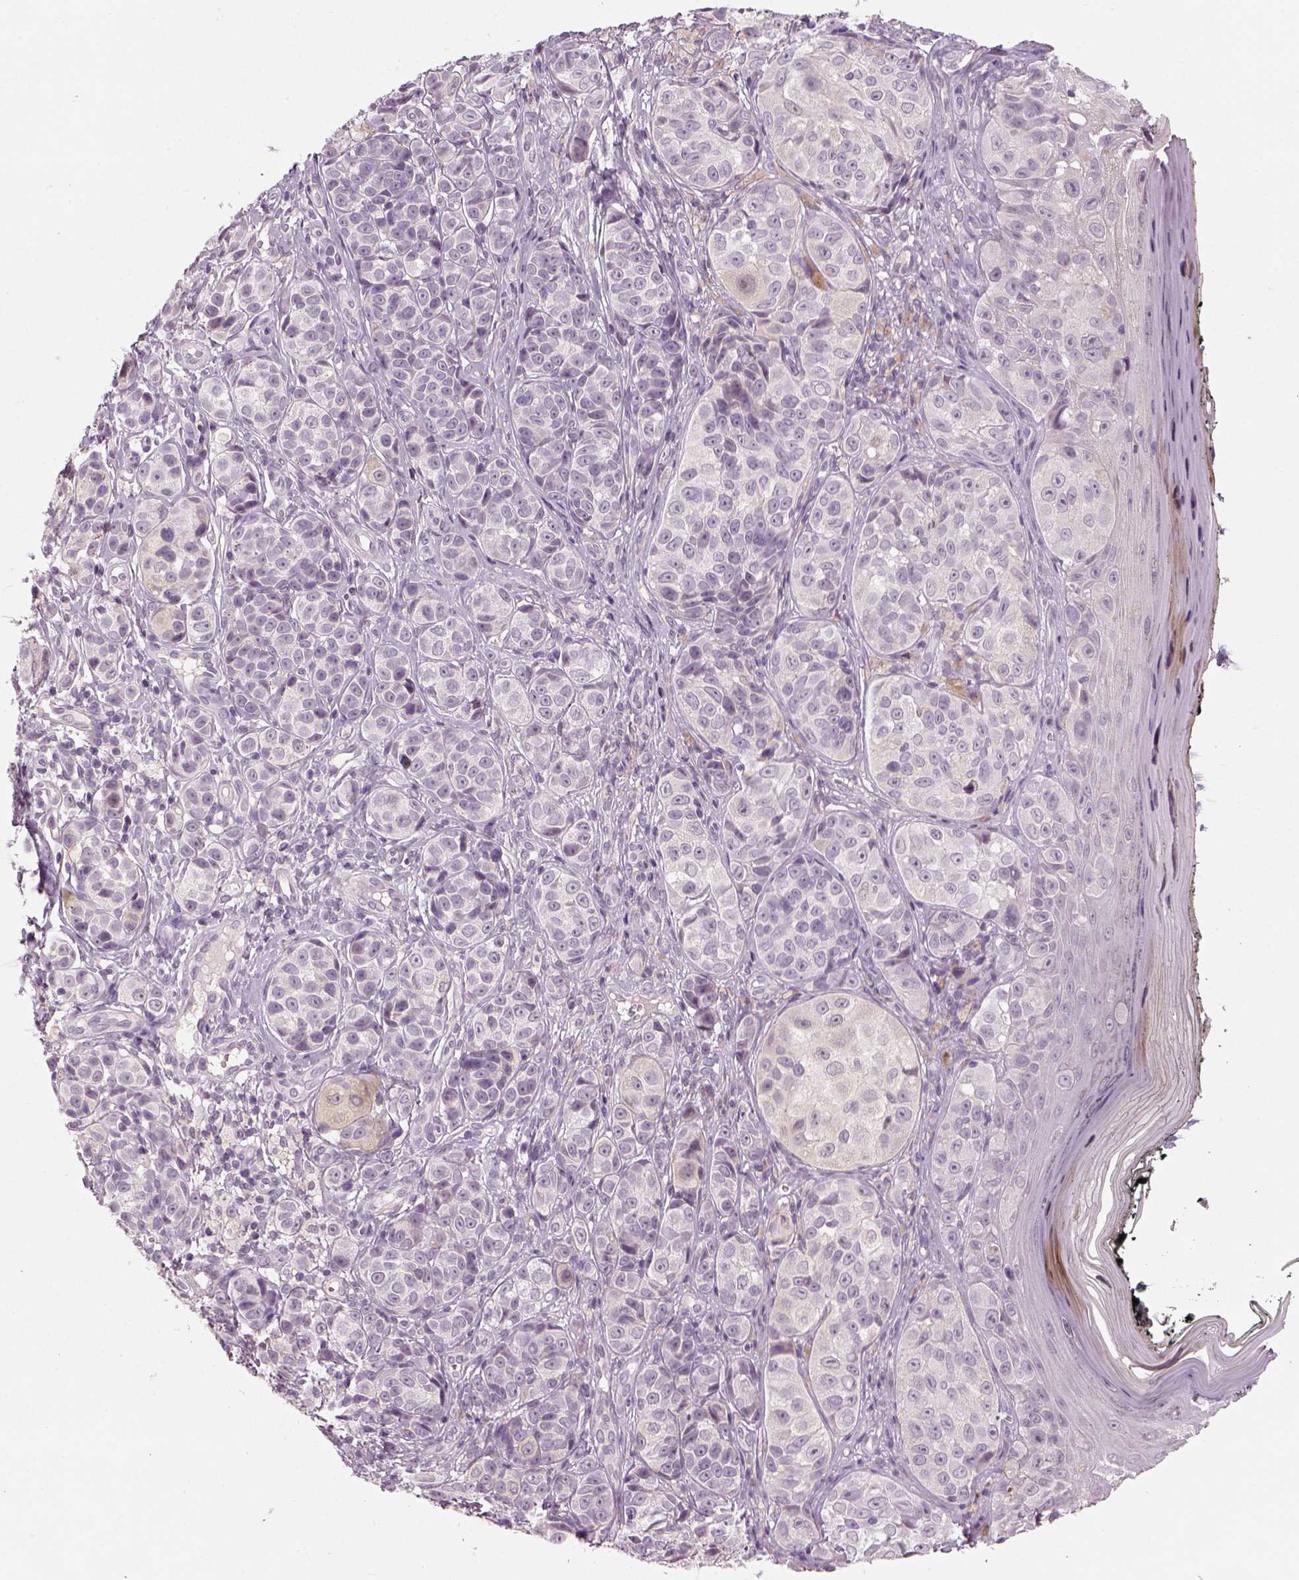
{"staining": {"intensity": "negative", "quantity": "none", "location": "none"}, "tissue": "melanoma", "cell_type": "Tumor cells", "image_type": "cancer", "snomed": [{"axis": "morphology", "description": "Malignant melanoma, NOS"}, {"axis": "topography", "description": "Skin"}], "caption": "The photomicrograph displays no significant positivity in tumor cells of melanoma.", "gene": "GDNF", "patient": {"sex": "male", "age": 48}}